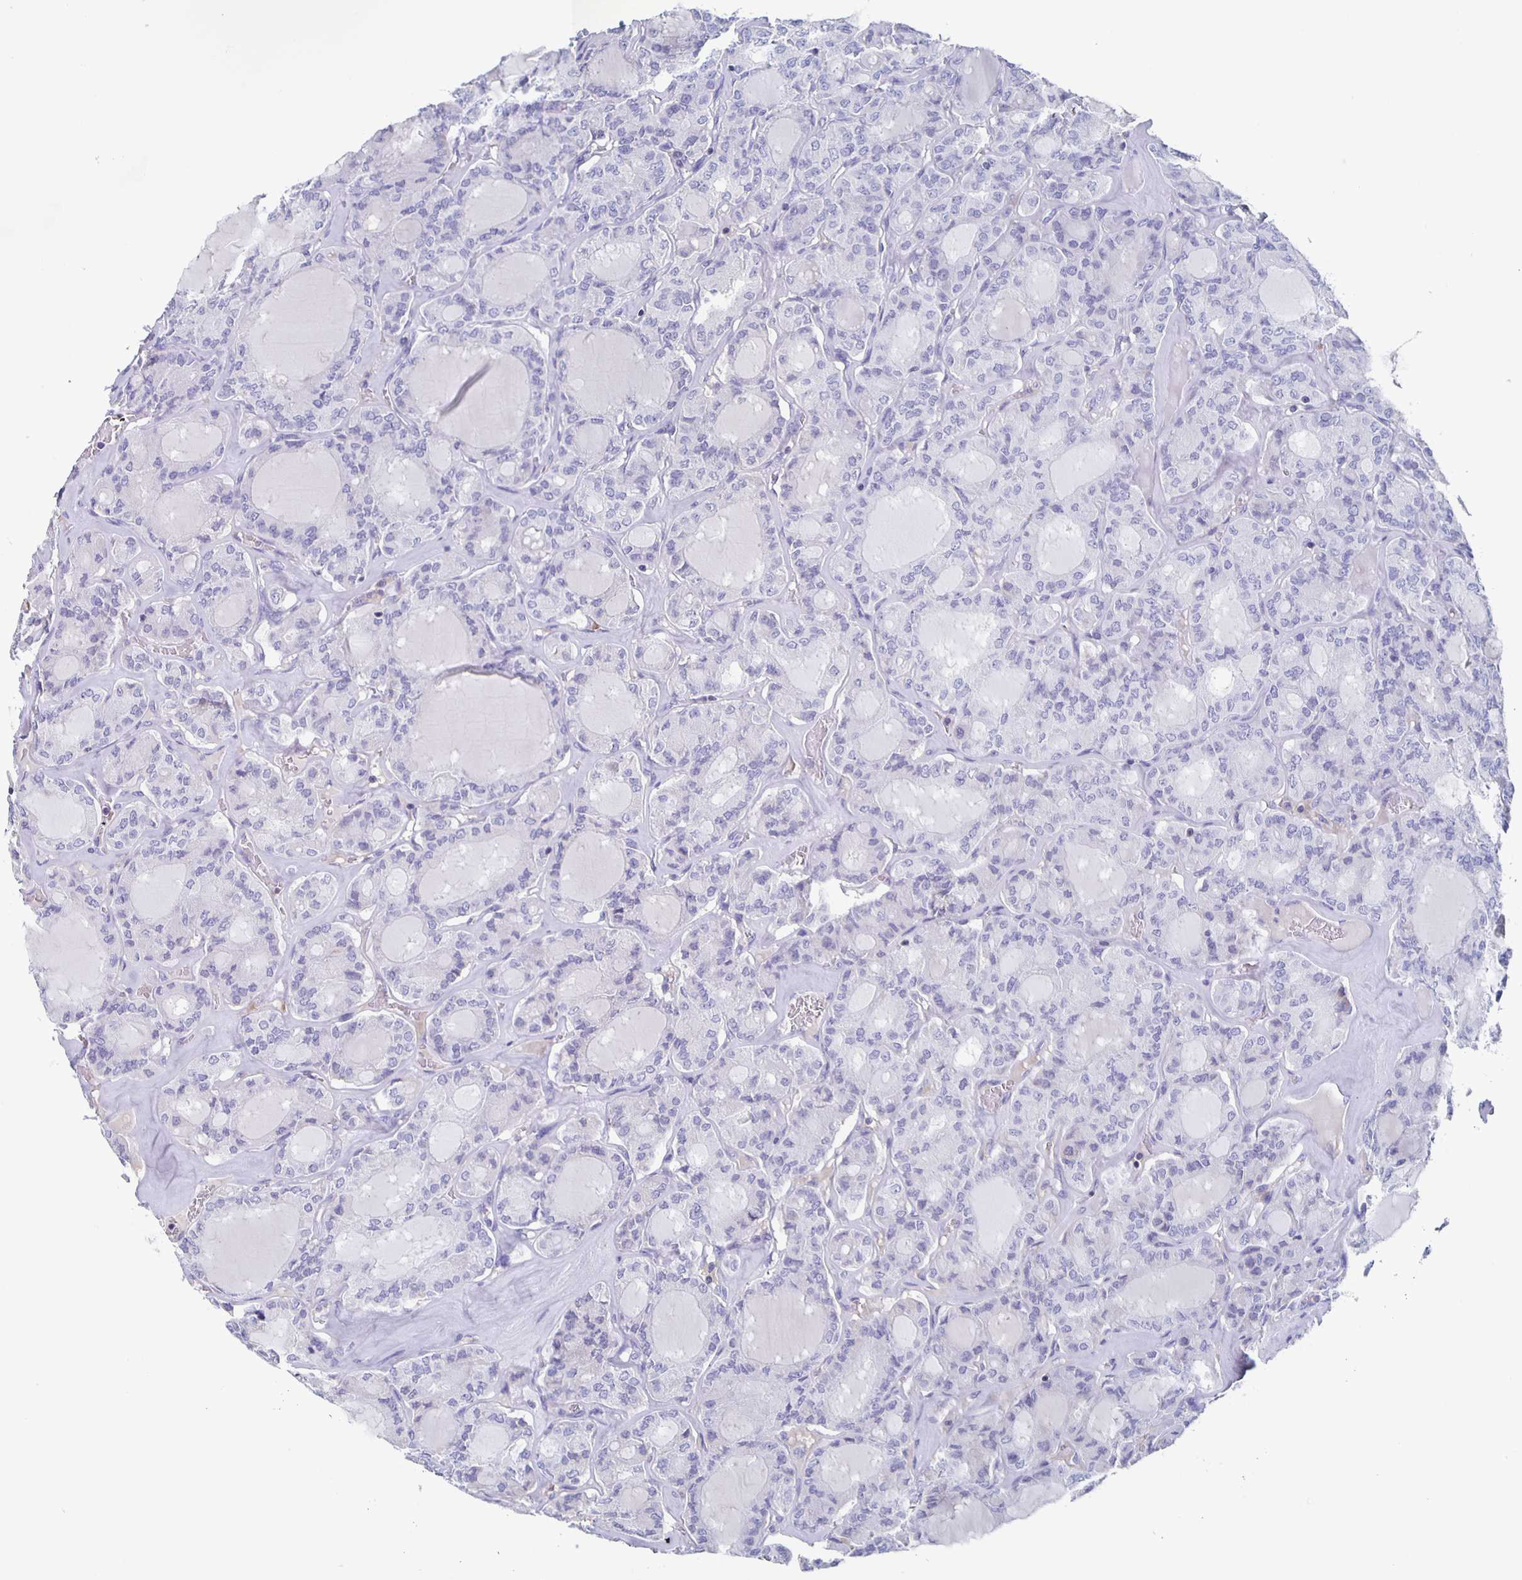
{"staining": {"intensity": "negative", "quantity": "none", "location": "none"}, "tissue": "thyroid cancer", "cell_type": "Tumor cells", "image_type": "cancer", "snomed": [{"axis": "morphology", "description": "Papillary adenocarcinoma, NOS"}, {"axis": "topography", "description": "Thyroid gland"}], "caption": "Micrograph shows no protein expression in tumor cells of thyroid cancer tissue.", "gene": "FGA", "patient": {"sex": "male", "age": 87}}